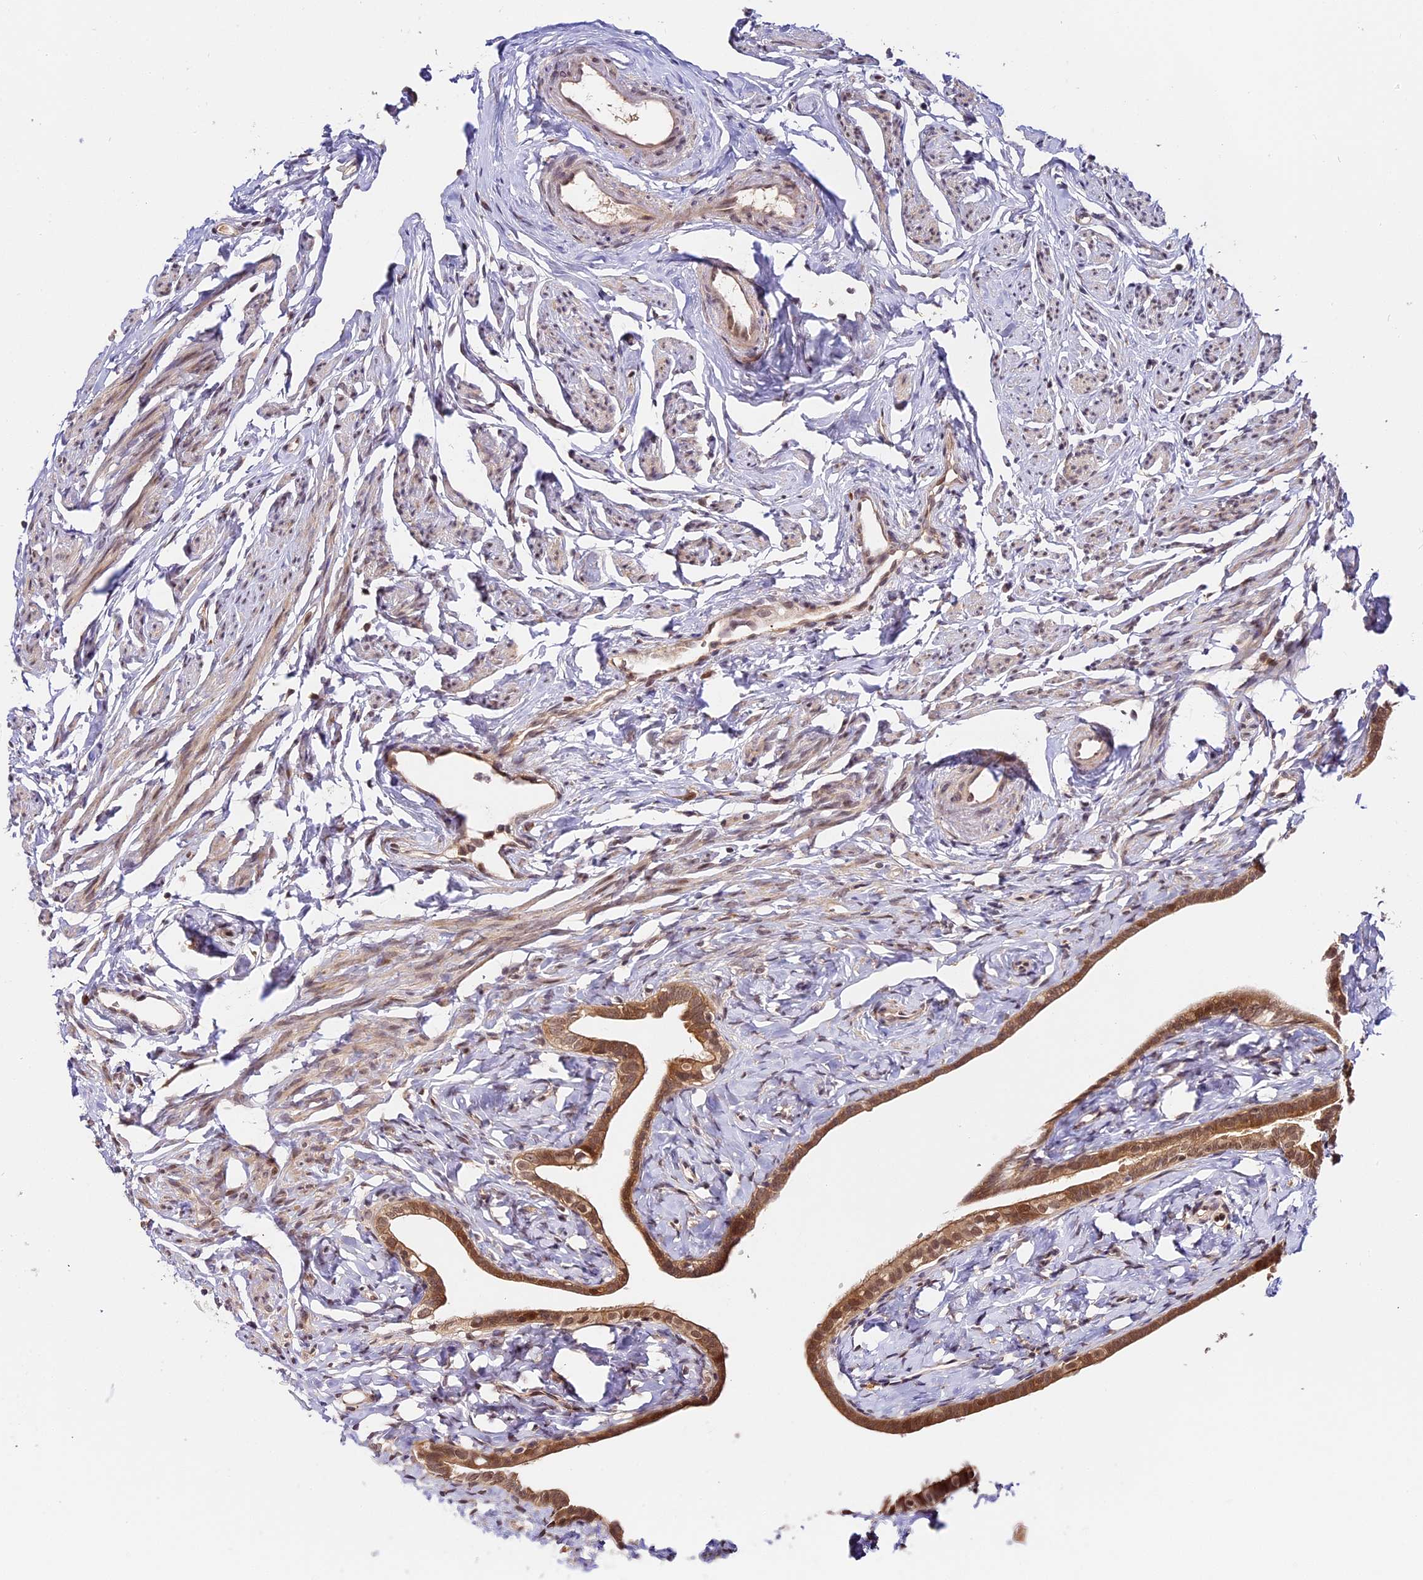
{"staining": {"intensity": "moderate", "quantity": ">75%", "location": "cytoplasmic/membranous"}, "tissue": "fallopian tube", "cell_type": "Glandular cells", "image_type": "normal", "snomed": [{"axis": "morphology", "description": "Normal tissue, NOS"}, {"axis": "topography", "description": "Fallopian tube"}], "caption": "The image displays staining of benign fallopian tube, revealing moderate cytoplasmic/membranous protein positivity (brown color) within glandular cells.", "gene": "IMPACT", "patient": {"sex": "female", "age": 66}}